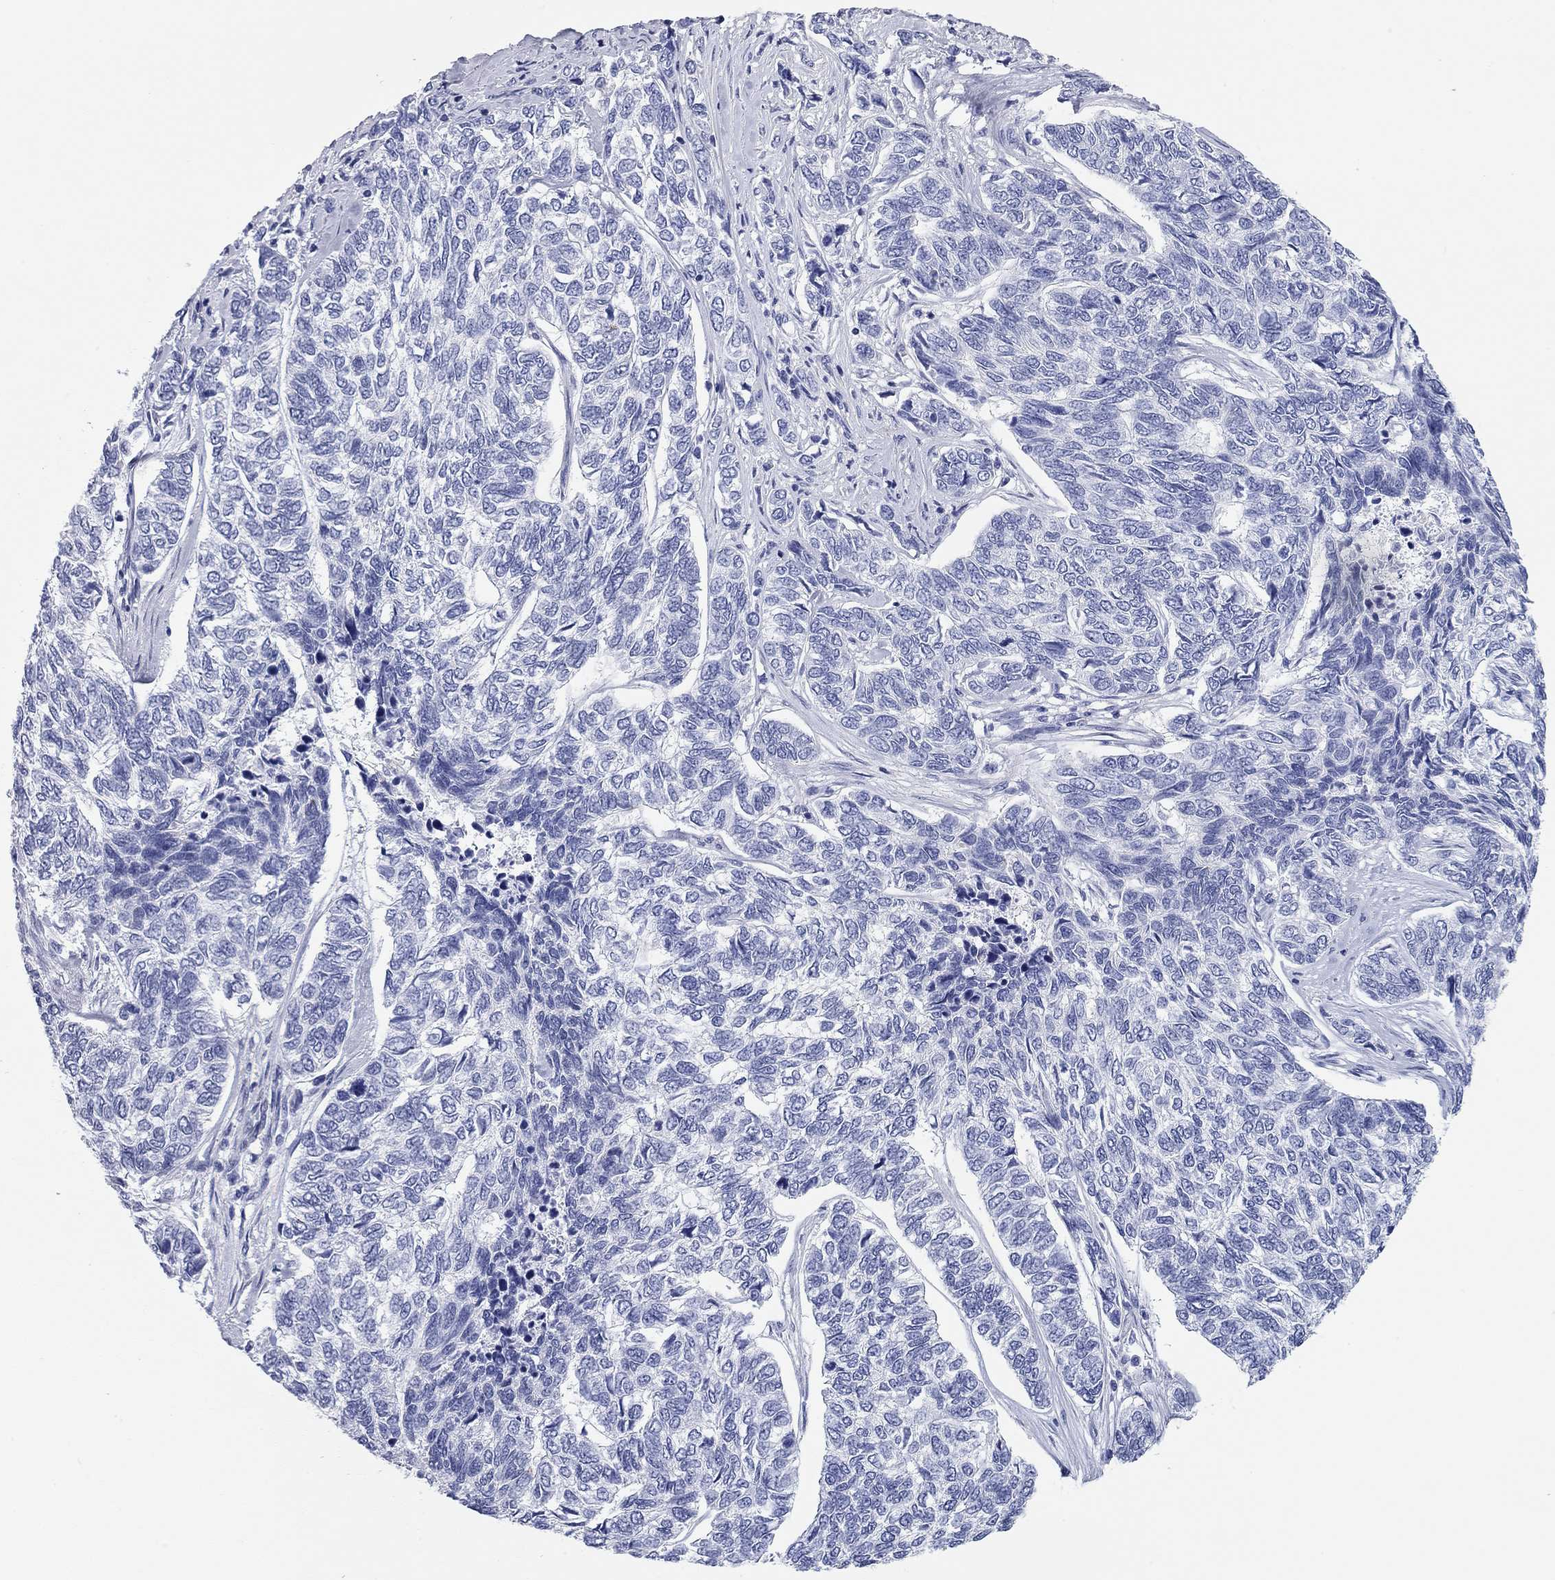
{"staining": {"intensity": "negative", "quantity": "none", "location": "none"}, "tissue": "skin cancer", "cell_type": "Tumor cells", "image_type": "cancer", "snomed": [{"axis": "morphology", "description": "Basal cell carcinoma"}, {"axis": "topography", "description": "Skin"}], "caption": "Immunohistochemical staining of human basal cell carcinoma (skin) exhibits no significant staining in tumor cells. The staining is performed using DAB brown chromogen with nuclei counter-stained in using hematoxylin.", "gene": "CHI3L2", "patient": {"sex": "female", "age": 65}}